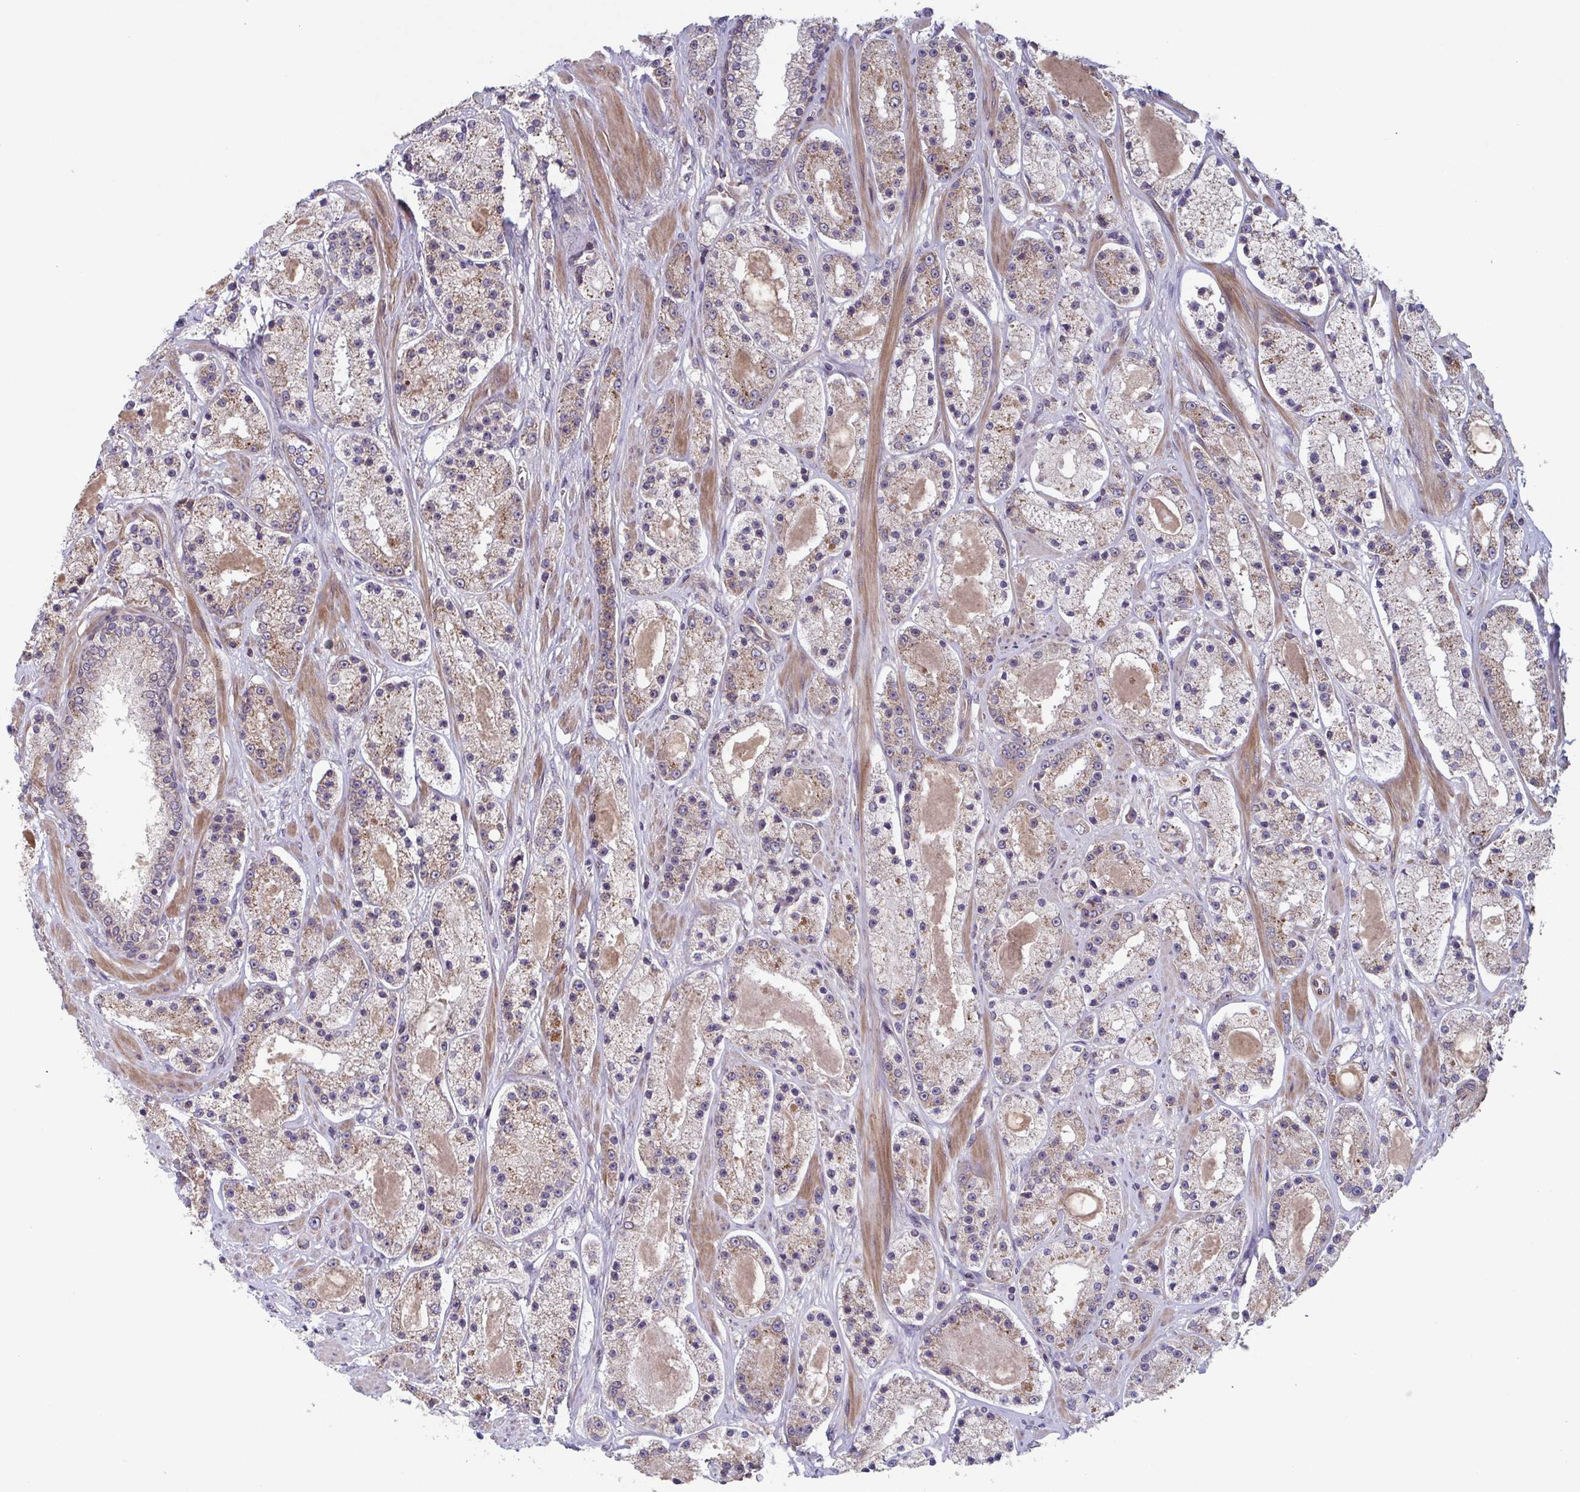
{"staining": {"intensity": "moderate", "quantity": "25%-75%", "location": "cytoplasmic/membranous"}, "tissue": "prostate cancer", "cell_type": "Tumor cells", "image_type": "cancer", "snomed": [{"axis": "morphology", "description": "Adenocarcinoma, High grade"}, {"axis": "topography", "description": "Prostate"}], "caption": "Approximately 25%-75% of tumor cells in human prostate cancer (high-grade adenocarcinoma) reveal moderate cytoplasmic/membranous protein staining as visualized by brown immunohistochemical staining.", "gene": "COPB1", "patient": {"sex": "male", "age": 67}}